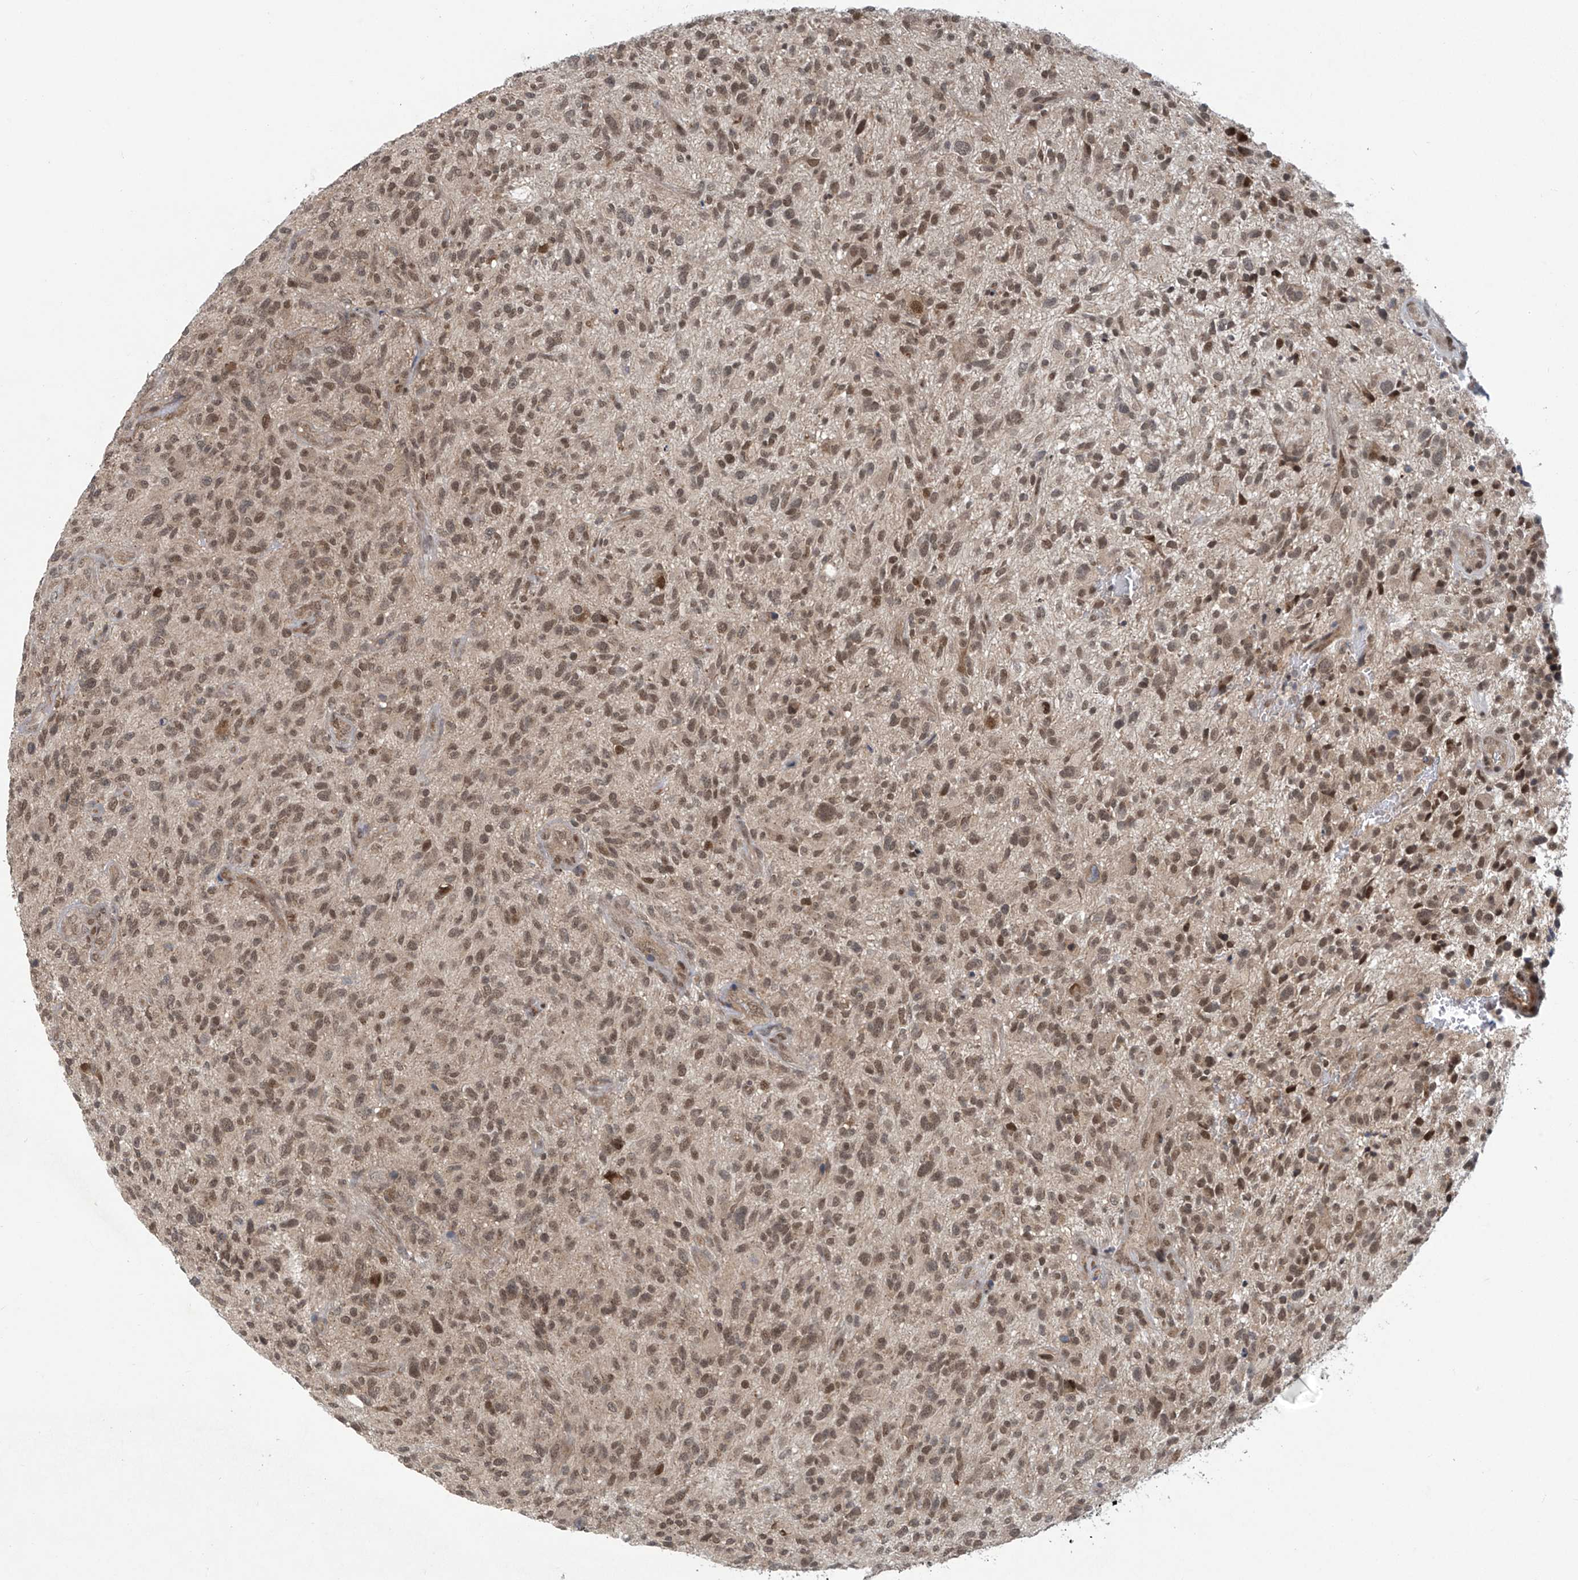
{"staining": {"intensity": "moderate", "quantity": ">75%", "location": "nuclear"}, "tissue": "glioma", "cell_type": "Tumor cells", "image_type": "cancer", "snomed": [{"axis": "morphology", "description": "Glioma, malignant, High grade"}, {"axis": "topography", "description": "Brain"}], "caption": "Immunohistochemical staining of human malignant glioma (high-grade) reveals medium levels of moderate nuclear positivity in approximately >75% of tumor cells. (DAB (3,3'-diaminobenzidine) = brown stain, brightfield microscopy at high magnification).", "gene": "ABHD13", "patient": {"sex": "male", "age": 47}}